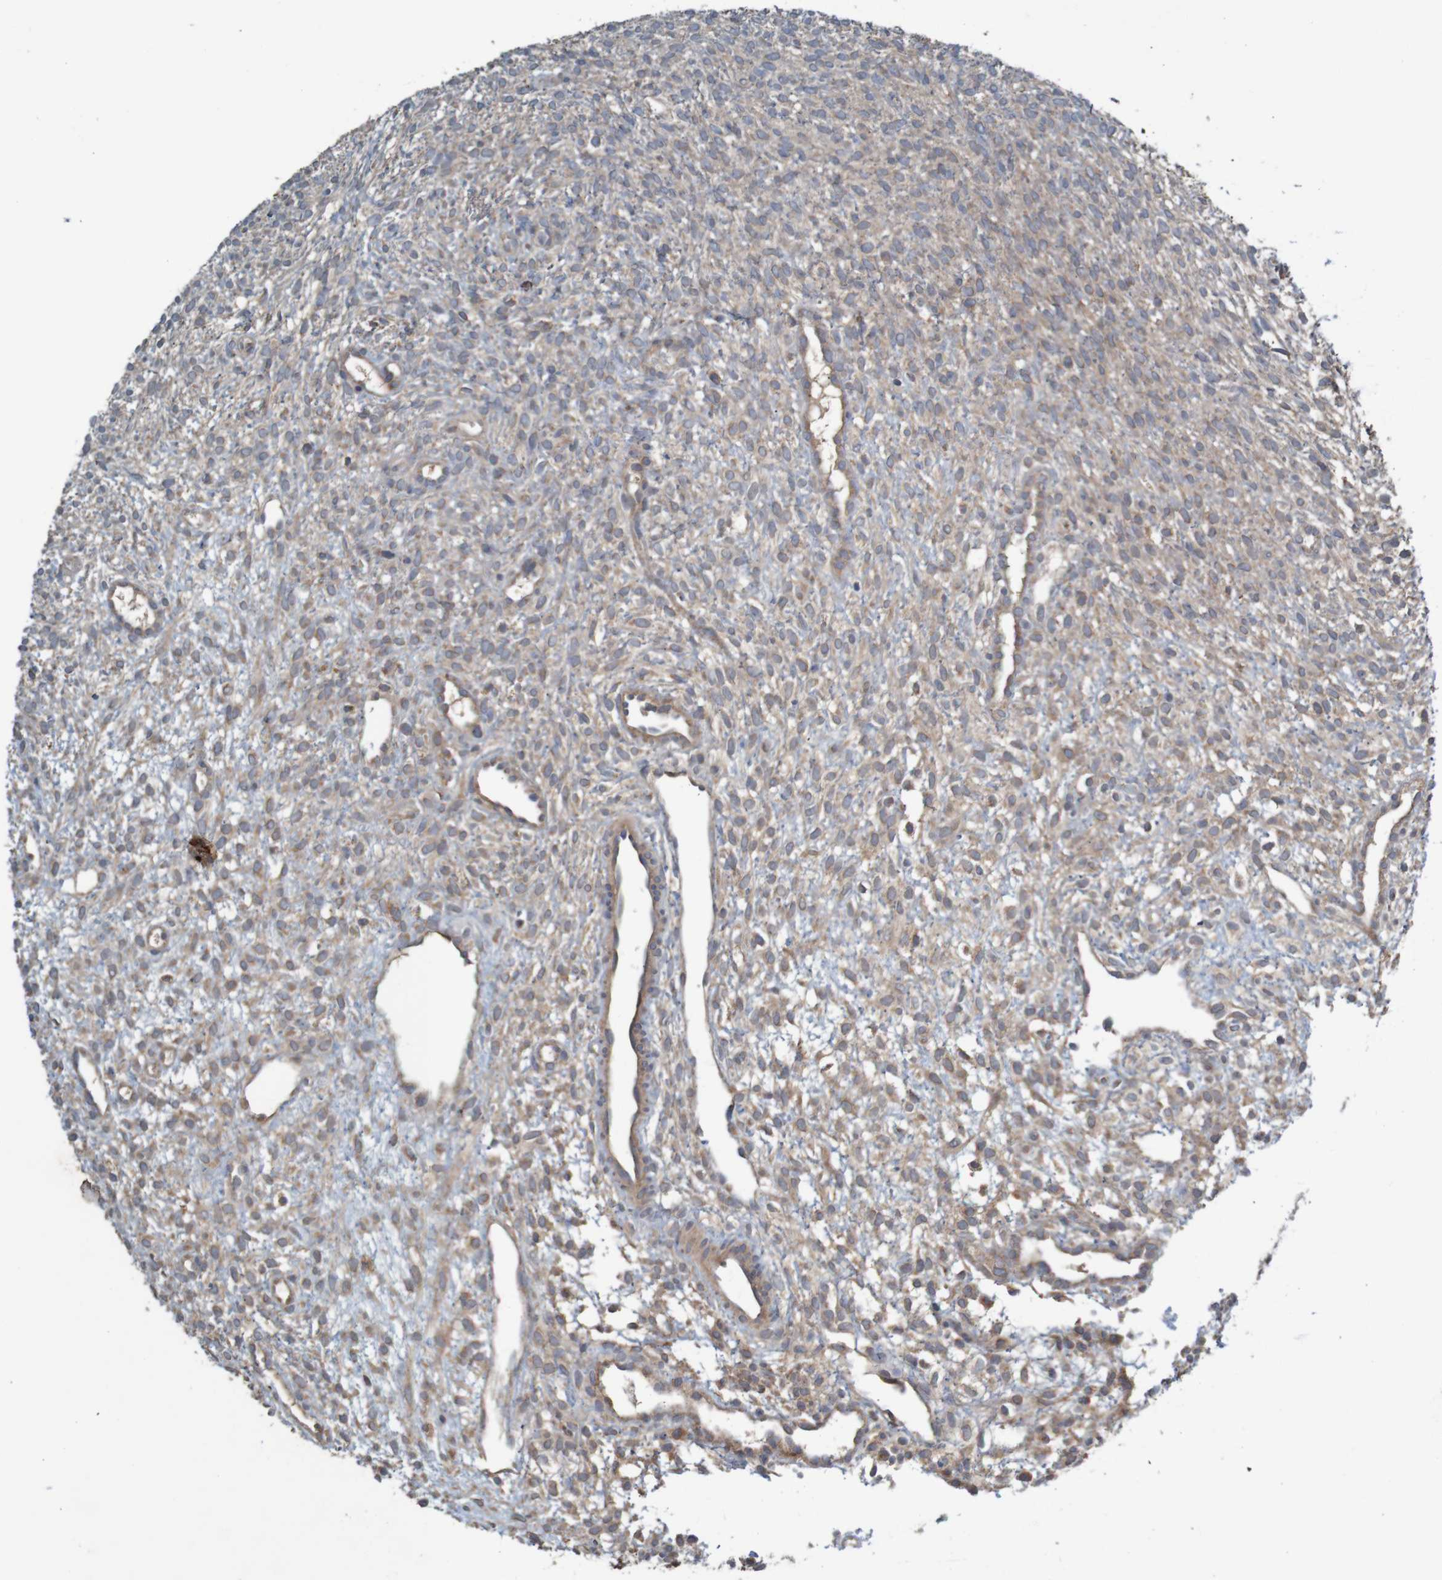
{"staining": {"intensity": "moderate", "quantity": ">75%", "location": "cytoplasmic/membranous"}, "tissue": "ovary", "cell_type": "Follicle cells", "image_type": "normal", "snomed": [{"axis": "morphology", "description": "Normal tissue, NOS"}, {"axis": "morphology", "description": "Cyst, NOS"}, {"axis": "topography", "description": "Ovary"}], "caption": "Protein expression analysis of unremarkable ovary demonstrates moderate cytoplasmic/membranous staining in approximately >75% of follicle cells.", "gene": "B3GAT2", "patient": {"sex": "female", "age": 18}}